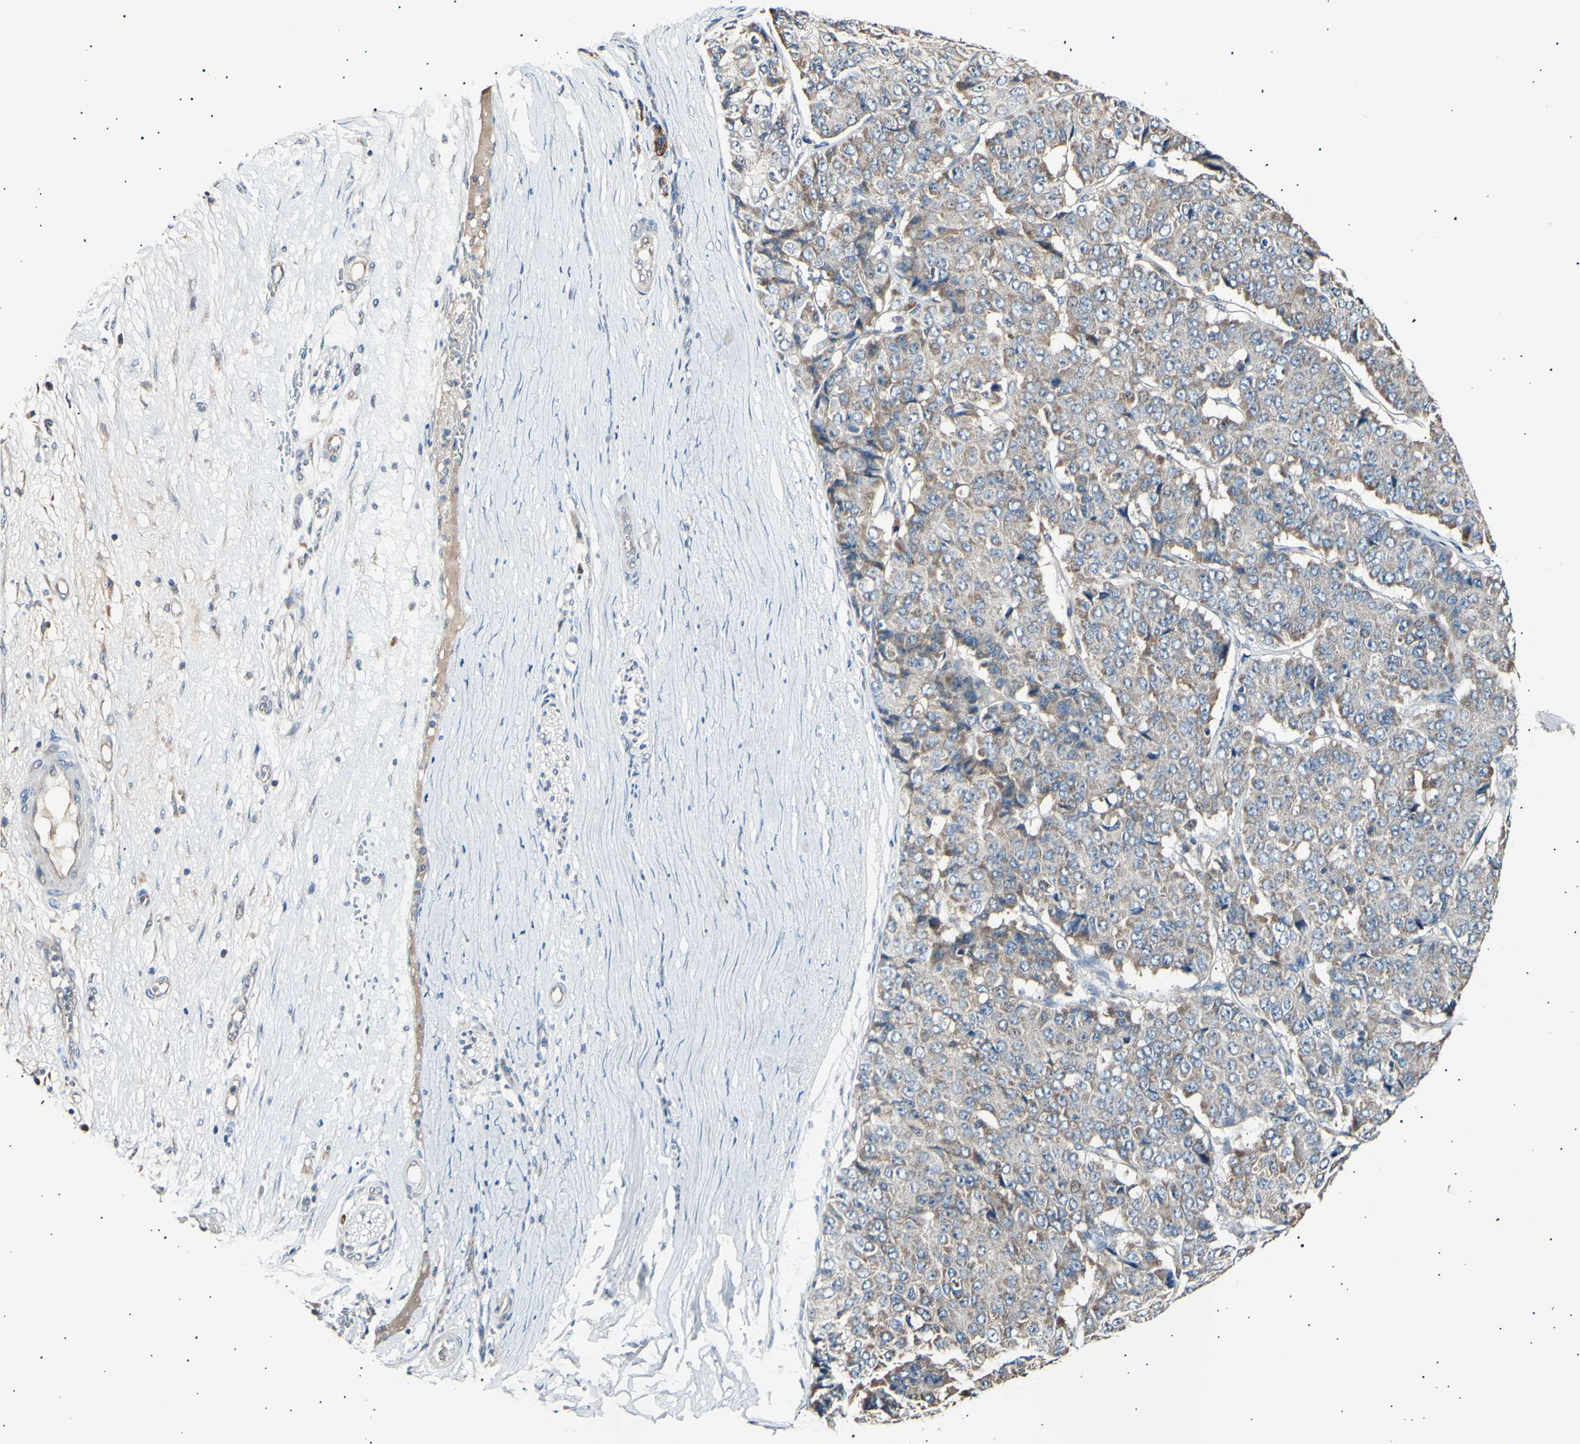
{"staining": {"intensity": "moderate", "quantity": ">75%", "location": "cytoplasmic/membranous"}, "tissue": "pancreatic cancer", "cell_type": "Tumor cells", "image_type": "cancer", "snomed": [{"axis": "morphology", "description": "Adenocarcinoma, NOS"}, {"axis": "topography", "description": "Pancreas"}], "caption": "Immunohistochemical staining of human pancreatic cancer (adenocarcinoma) demonstrates medium levels of moderate cytoplasmic/membranous protein expression in approximately >75% of tumor cells. The protein is stained brown, and the nuclei are stained in blue (DAB (3,3'-diaminobenzidine) IHC with brightfield microscopy, high magnification).", "gene": "ITGA6", "patient": {"sex": "male", "age": 50}}